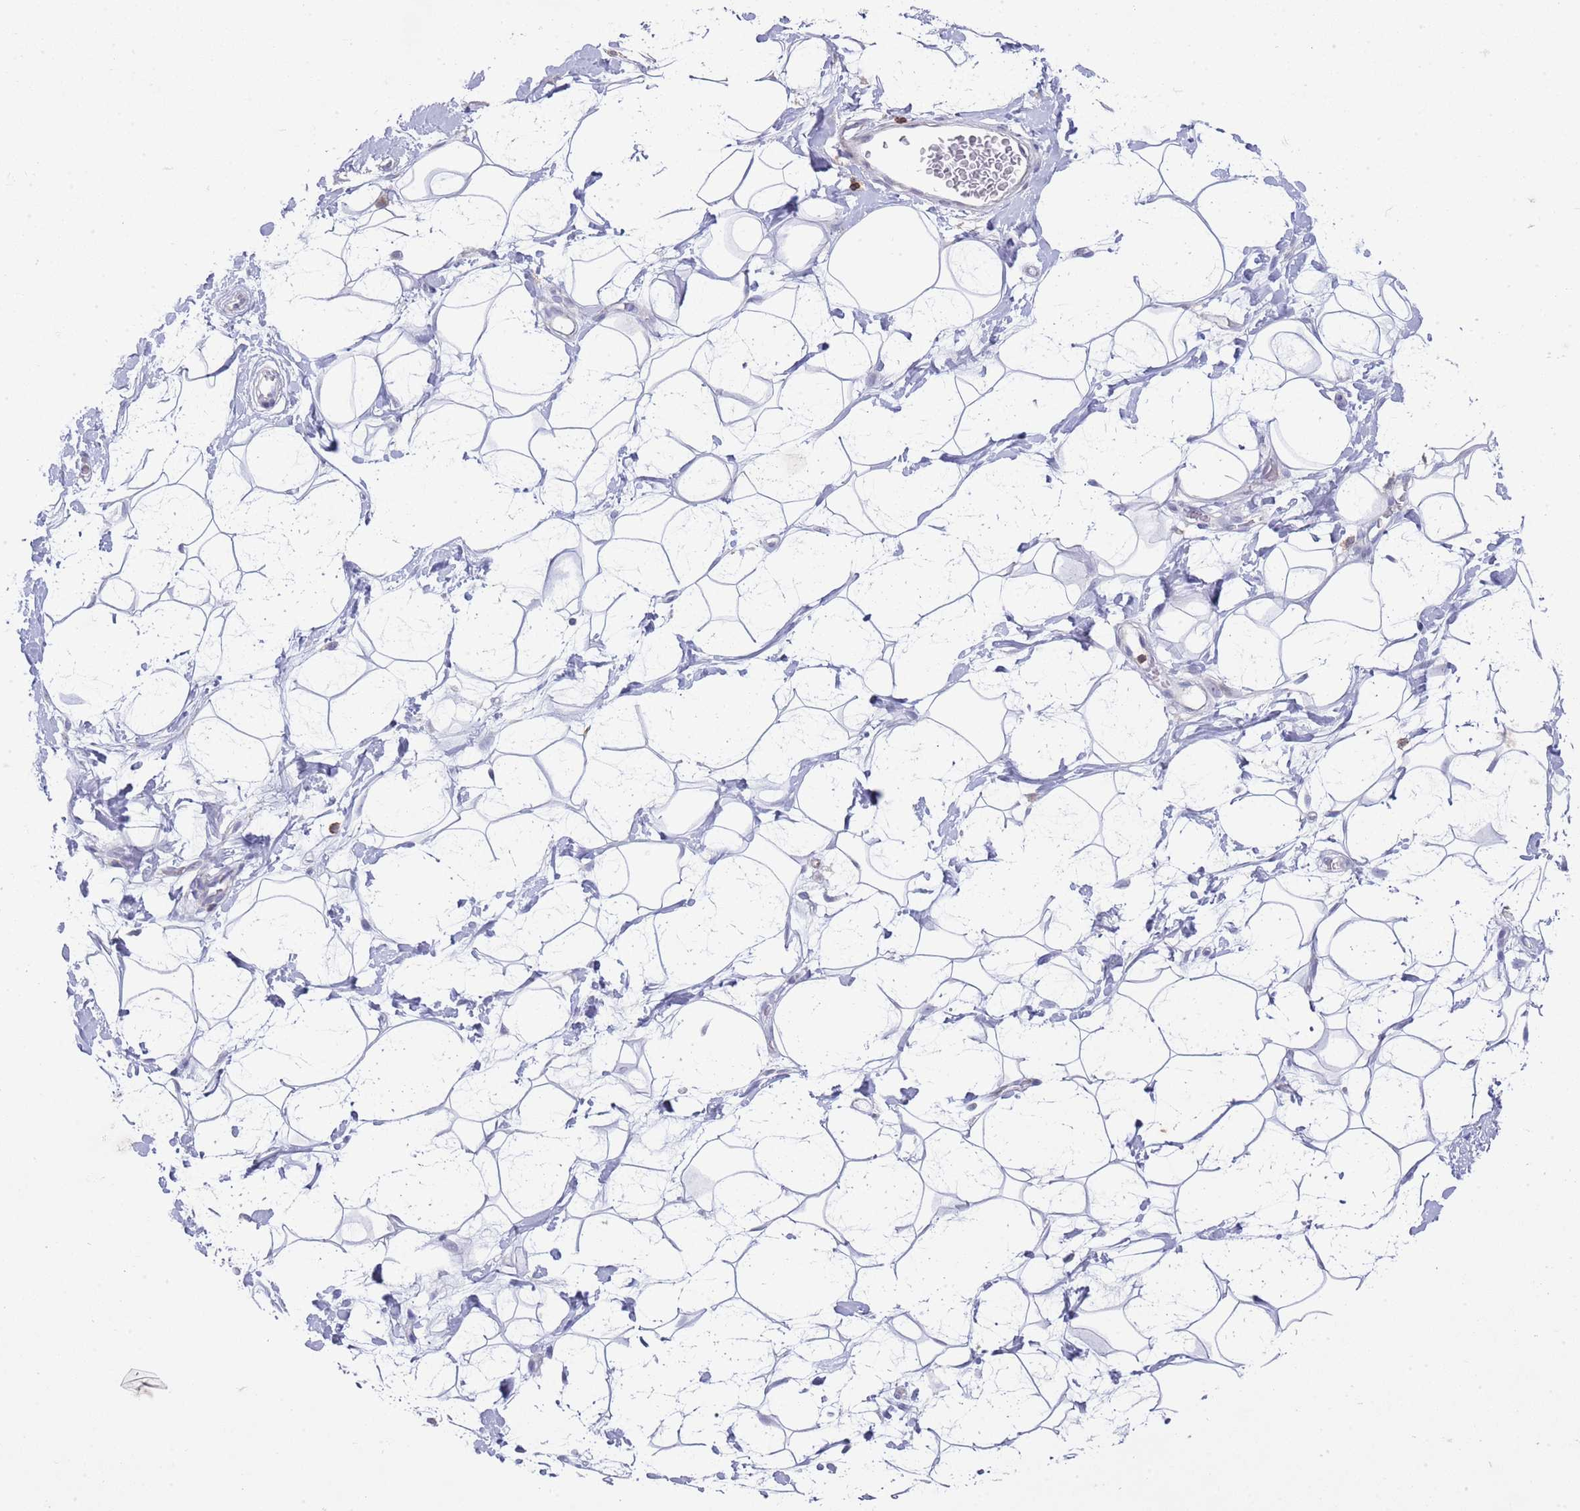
{"staining": {"intensity": "negative", "quantity": "none", "location": "none"}, "tissue": "adipose tissue", "cell_type": "Adipocytes", "image_type": "normal", "snomed": [{"axis": "morphology", "description": "Normal tissue, NOS"}, {"axis": "topography", "description": "Breast"}], "caption": "Immunohistochemical staining of benign adipose tissue exhibits no significant staining in adipocytes. Nuclei are stained in blue.", "gene": "LPXN", "patient": {"sex": "female", "age": 26}}